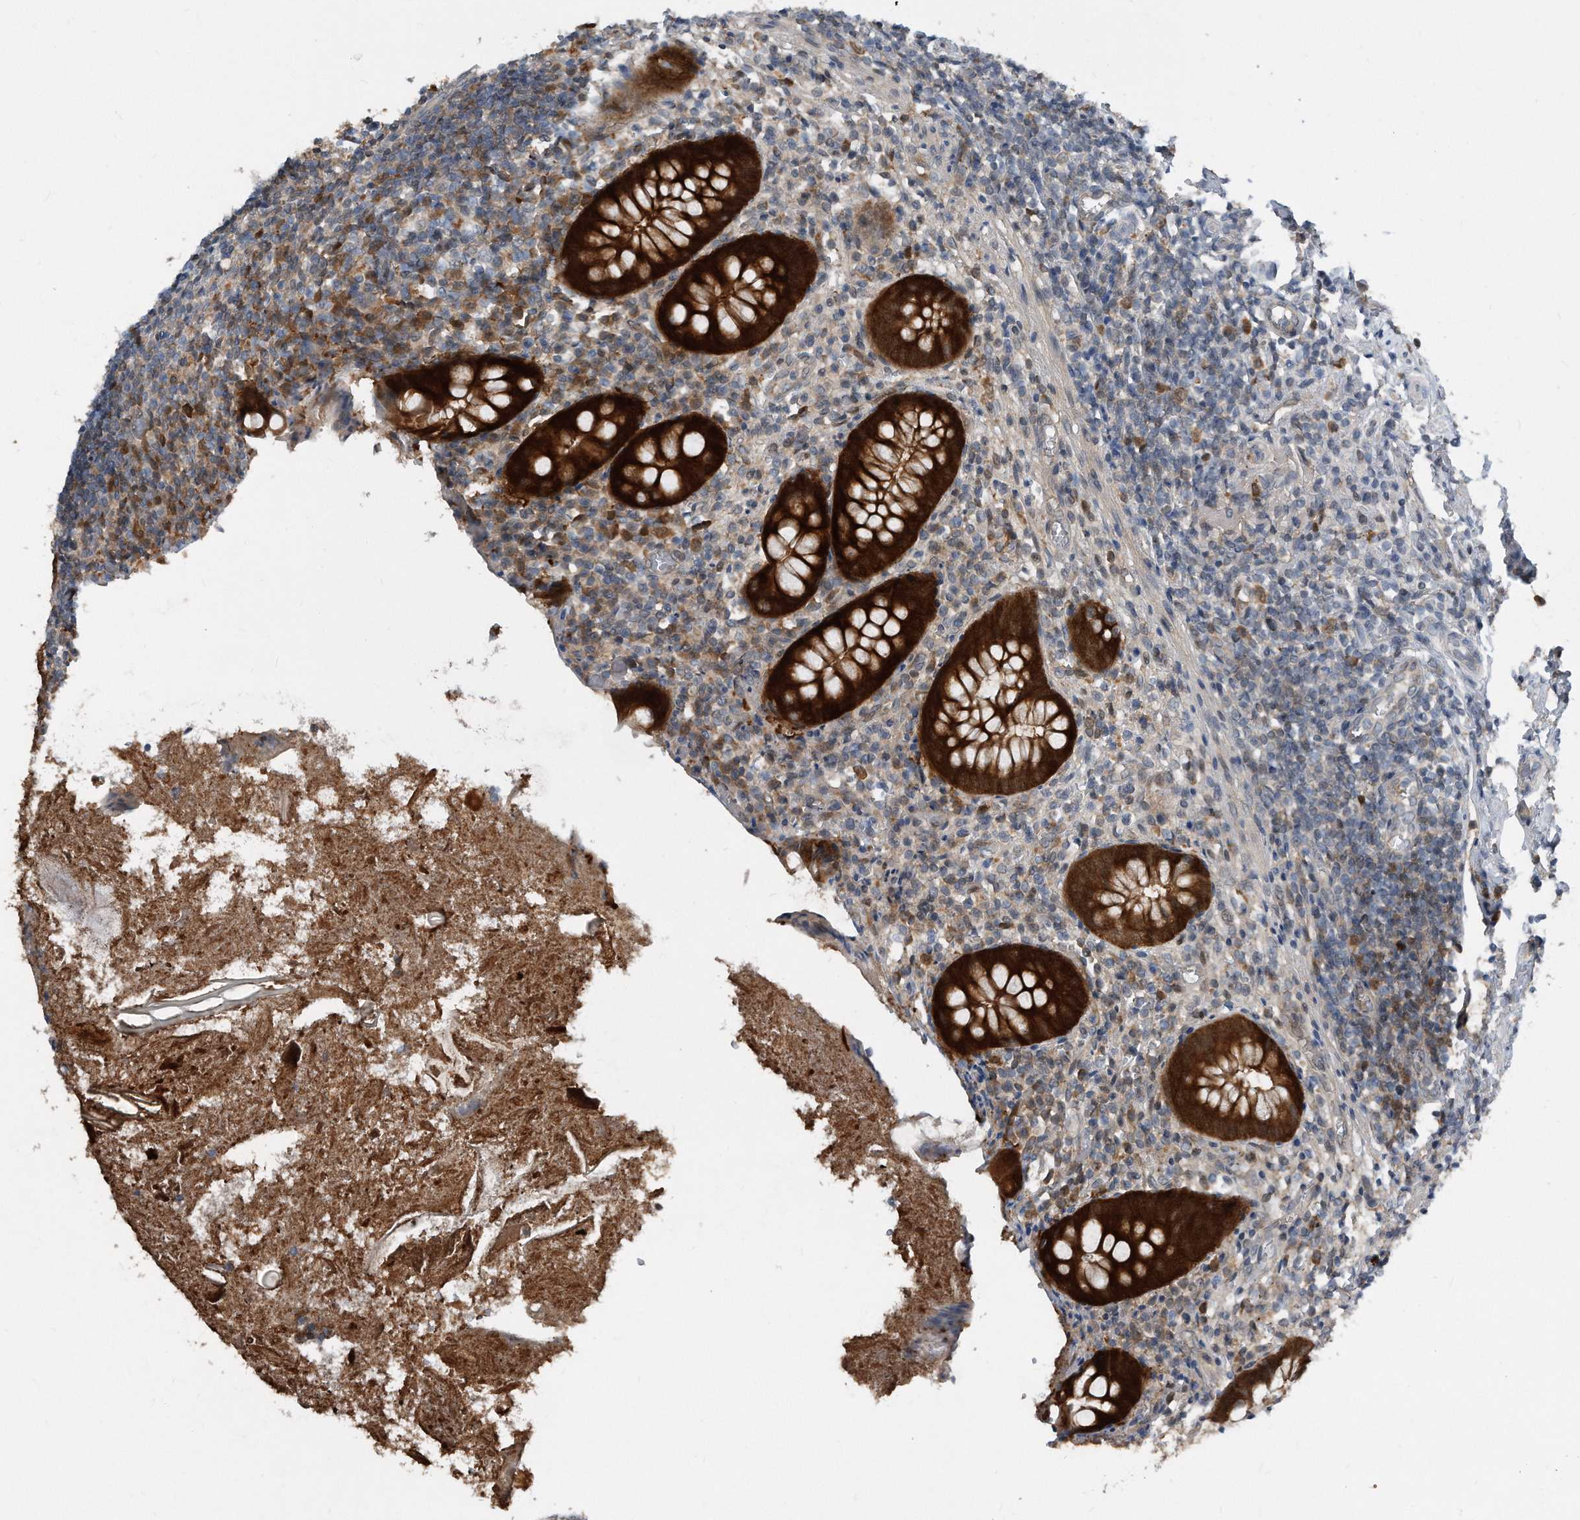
{"staining": {"intensity": "strong", "quantity": ">75%", "location": "cytoplasmic/membranous"}, "tissue": "appendix", "cell_type": "Glandular cells", "image_type": "normal", "snomed": [{"axis": "morphology", "description": "Normal tissue, NOS"}, {"axis": "topography", "description": "Appendix"}], "caption": "Immunohistochemical staining of benign appendix reveals high levels of strong cytoplasmic/membranous positivity in about >75% of glandular cells. Nuclei are stained in blue.", "gene": "MAP2K6", "patient": {"sex": "female", "age": 17}}